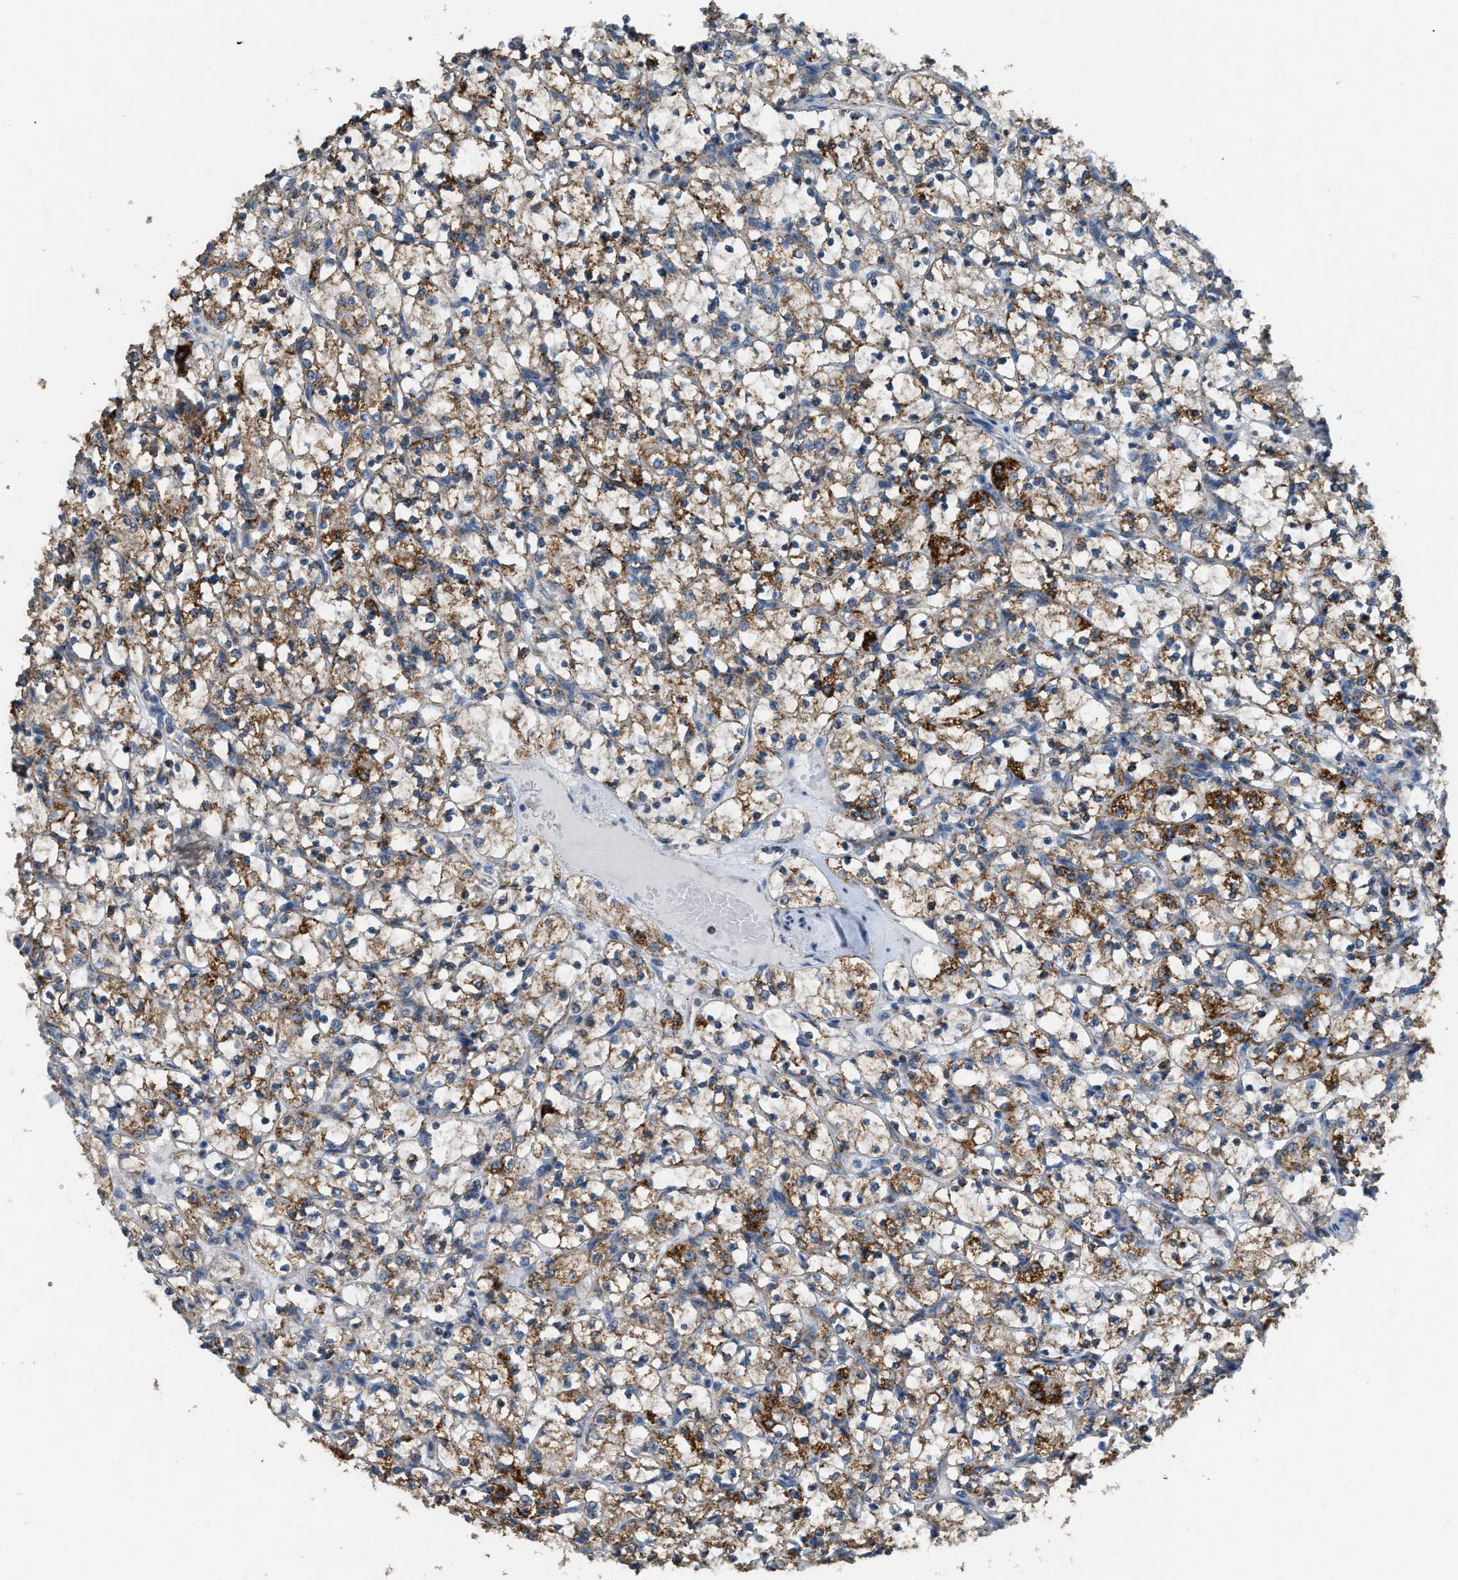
{"staining": {"intensity": "moderate", "quantity": "25%-75%", "location": "cytoplasmic/membranous"}, "tissue": "renal cancer", "cell_type": "Tumor cells", "image_type": "cancer", "snomed": [{"axis": "morphology", "description": "Adenocarcinoma, NOS"}, {"axis": "topography", "description": "Kidney"}], "caption": "Renal cancer was stained to show a protein in brown. There is medium levels of moderate cytoplasmic/membranous positivity in about 25%-75% of tumor cells.", "gene": "ETFB", "patient": {"sex": "female", "age": 69}}